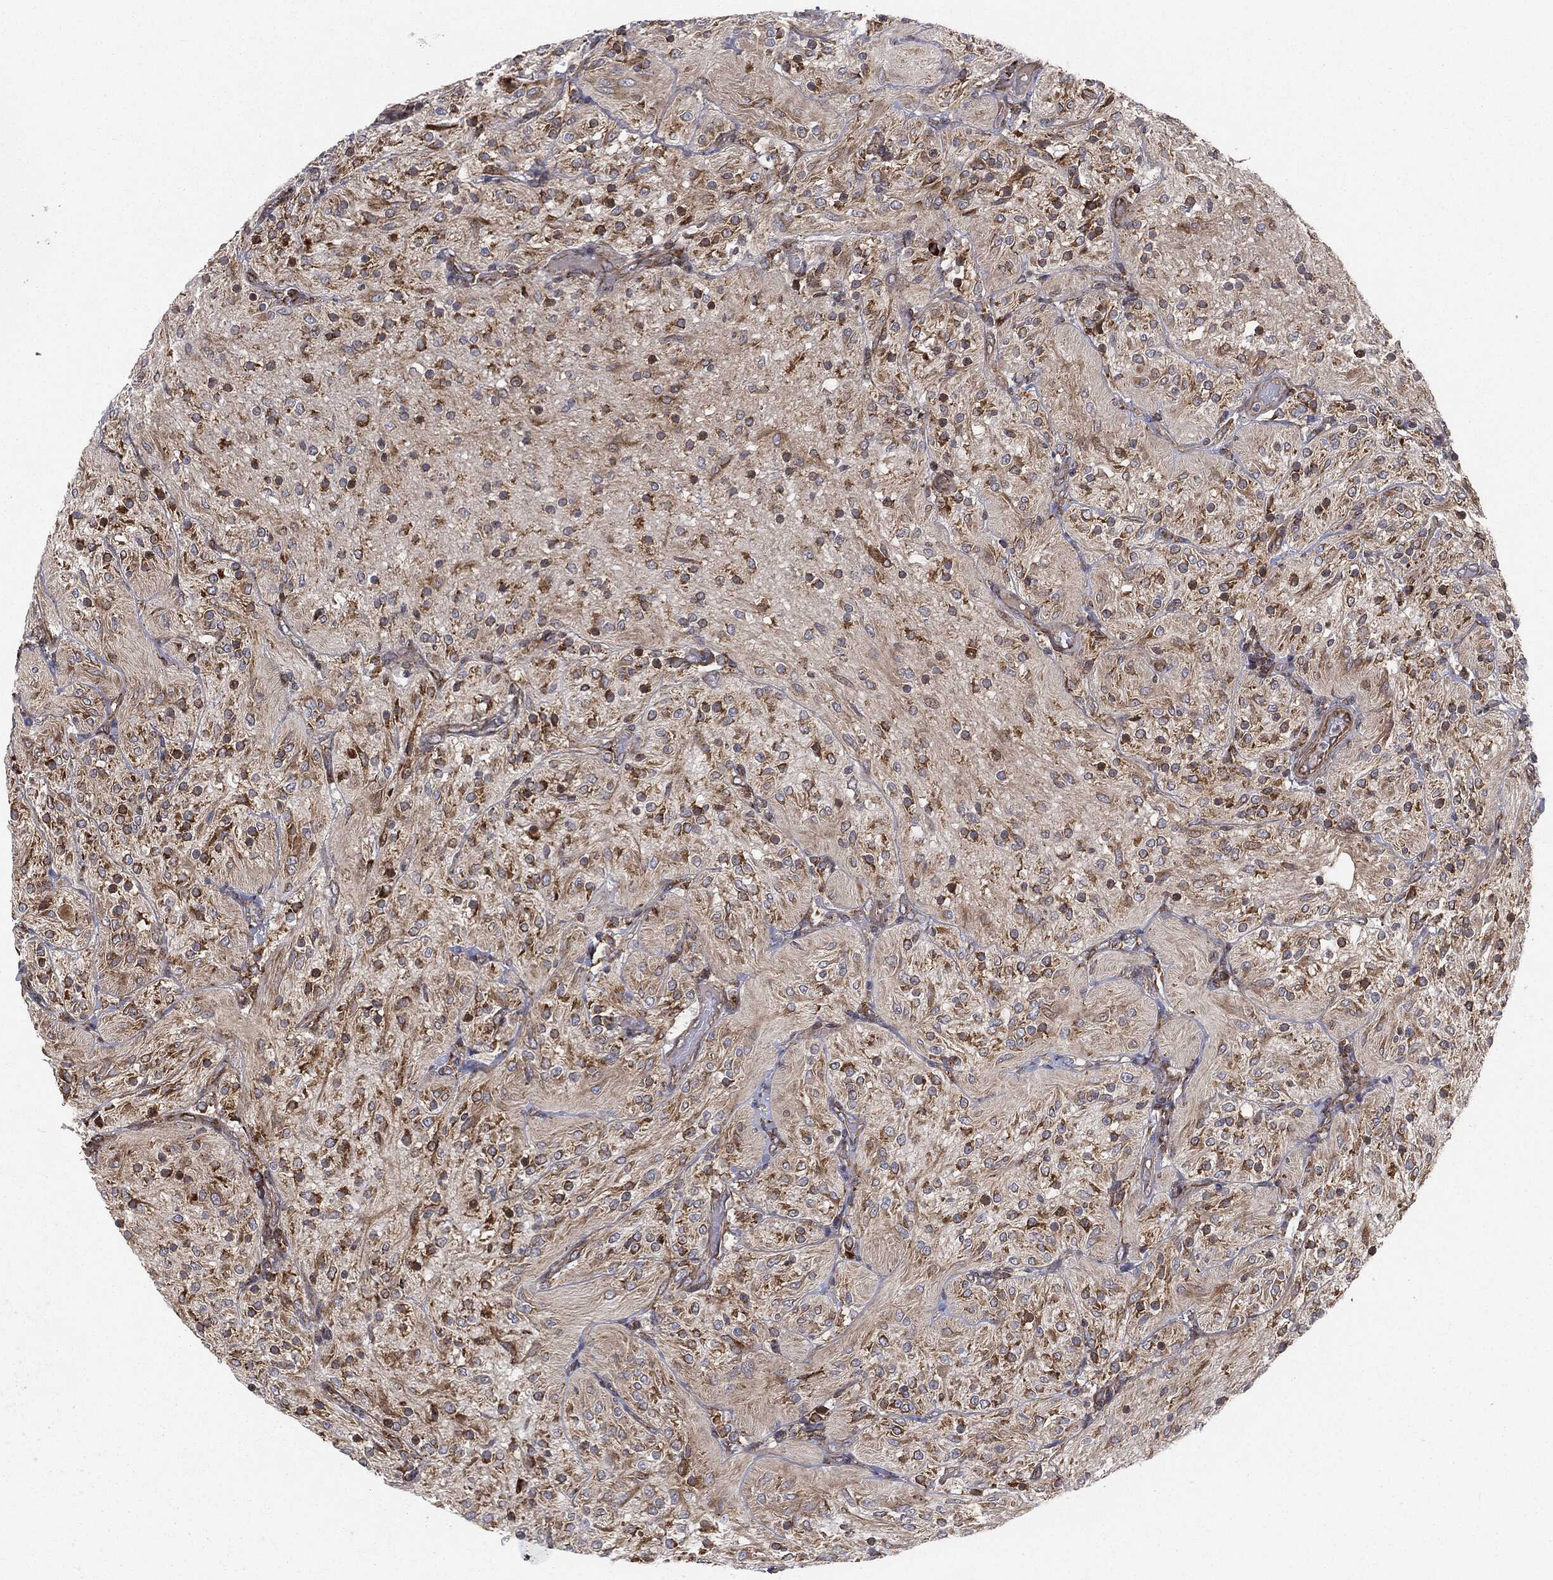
{"staining": {"intensity": "strong", "quantity": "25%-75%", "location": "cytoplasmic/membranous"}, "tissue": "glioma", "cell_type": "Tumor cells", "image_type": "cancer", "snomed": [{"axis": "morphology", "description": "Glioma, malignant, Low grade"}, {"axis": "topography", "description": "Brain"}], "caption": "Protein staining demonstrates strong cytoplasmic/membranous expression in about 25%-75% of tumor cells in malignant glioma (low-grade).", "gene": "CYLD", "patient": {"sex": "male", "age": 3}}